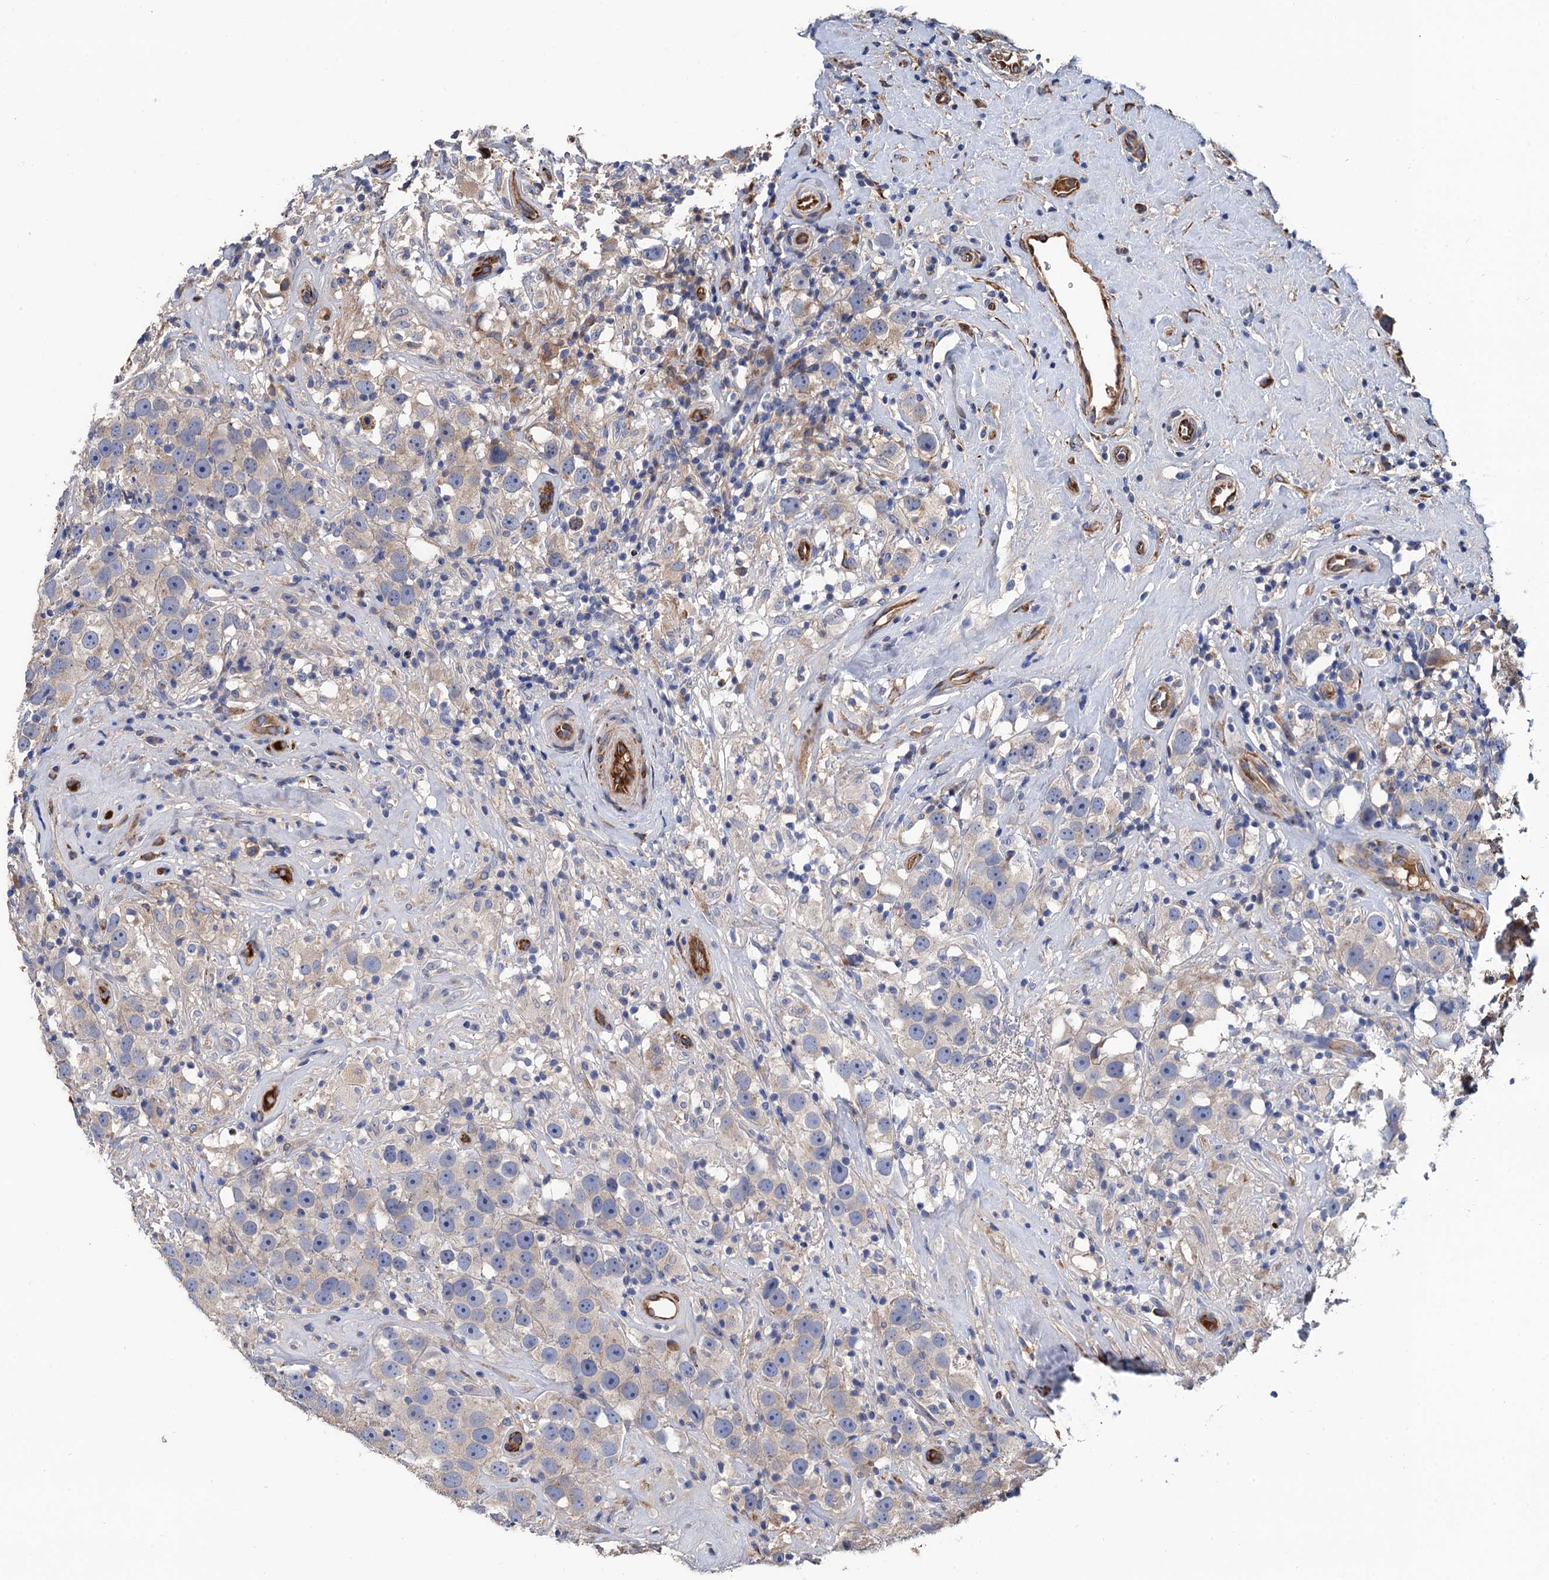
{"staining": {"intensity": "negative", "quantity": "none", "location": "none"}, "tissue": "testis cancer", "cell_type": "Tumor cells", "image_type": "cancer", "snomed": [{"axis": "morphology", "description": "Seminoma, NOS"}, {"axis": "topography", "description": "Testis"}], "caption": "Tumor cells show no significant protein staining in testis cancer.", "gene": "CNNM1", "patient": {"sex": "male", "age": 49}}